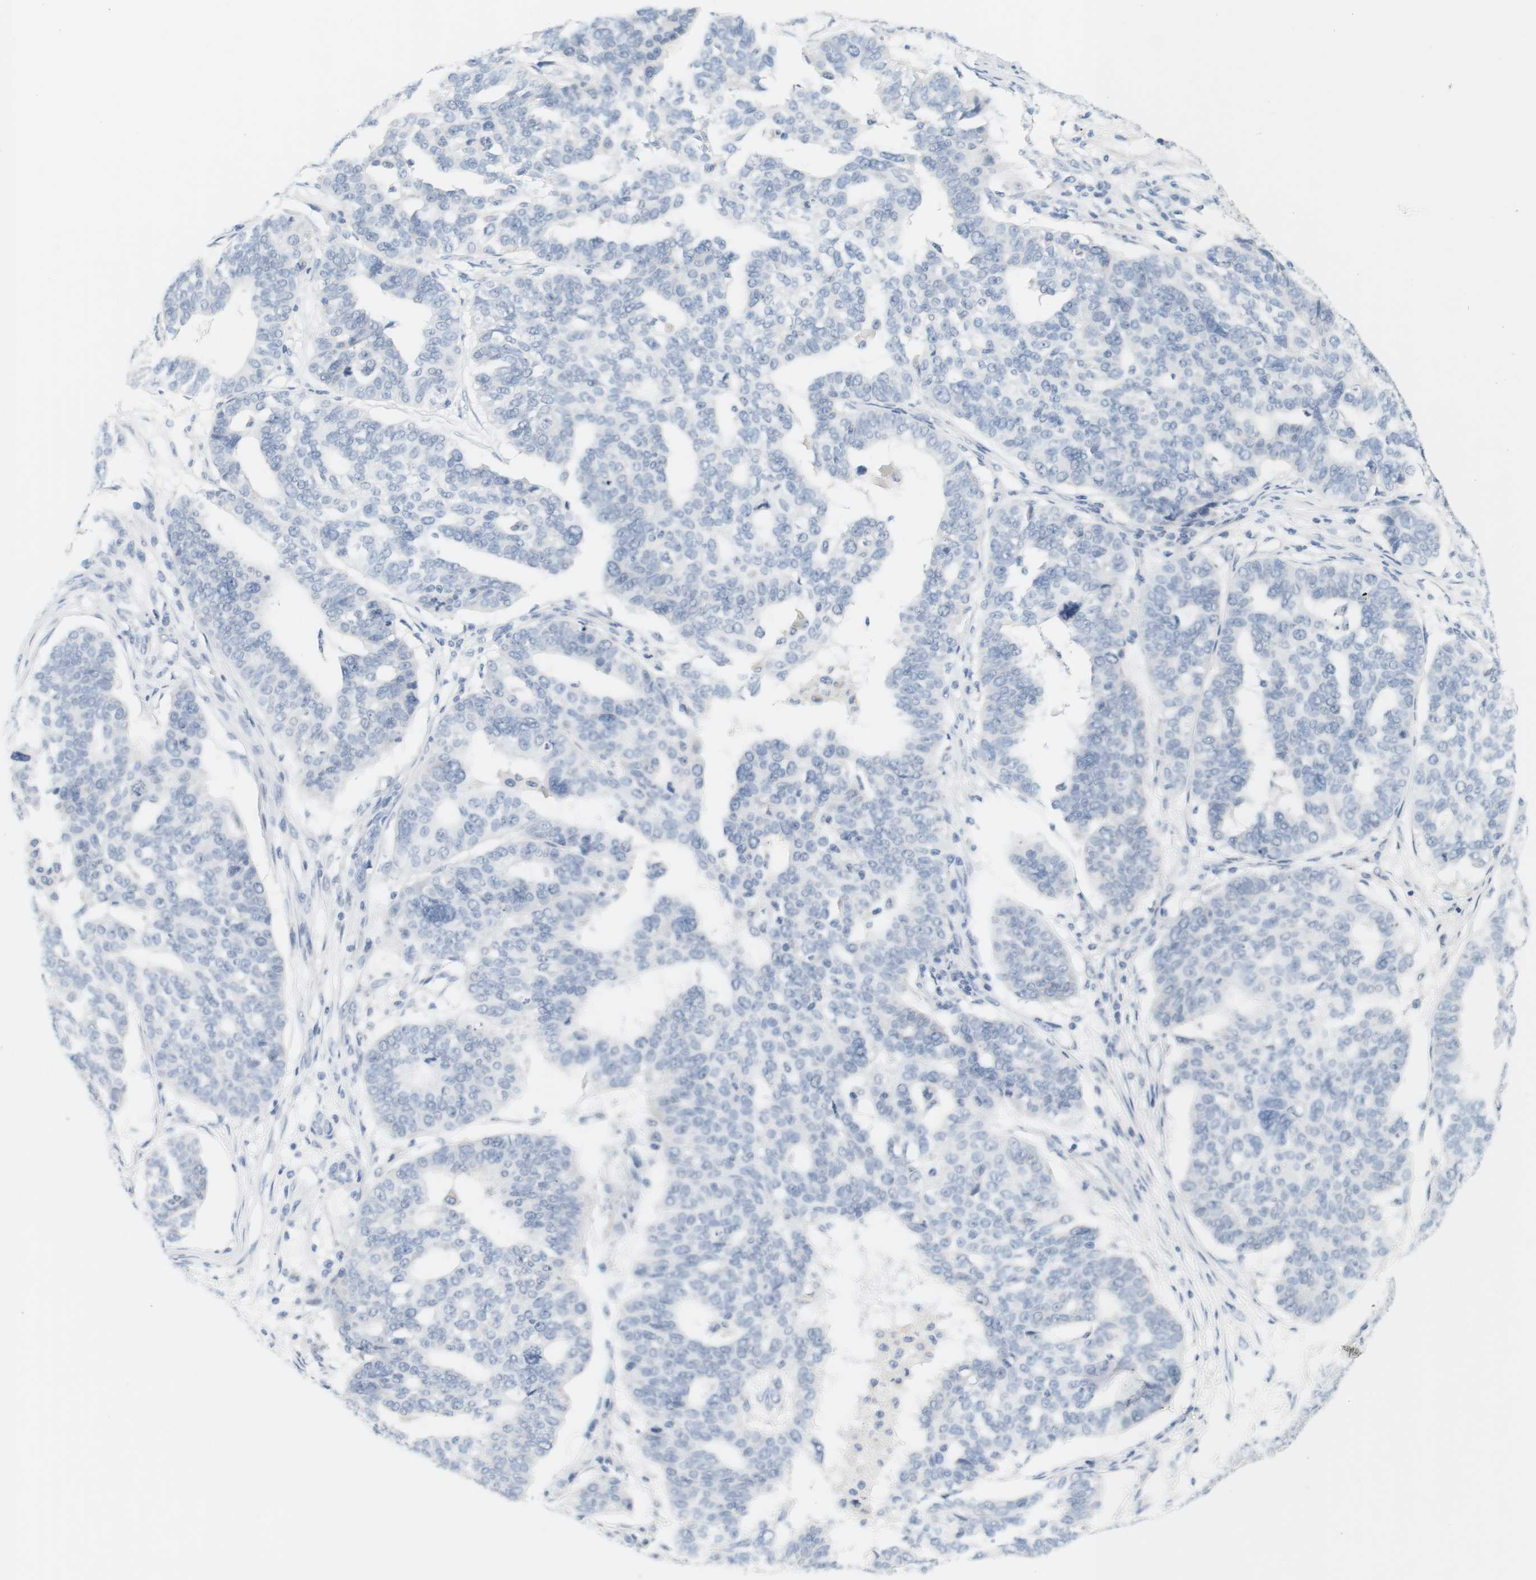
{"staining": {"intensity": "negative", "quantity": "none", "location": "none"}, "tissue": "ovarian cancer", "cell_type": "Tumor cells", "image_type": "cancer", "snomed": [{"axis": "morphology", "description": "Cystadenocarcinoma, serous, NOS"}, {"axis": "topography", "description": "Ovary"}], "caption": "Immunohistochemical staining of human ovarian serous cystadenocarcinoma displays no significant expression in tumor cells.", "gene": "OPRM1", "patient": {"sex": "female", "age": 59}}